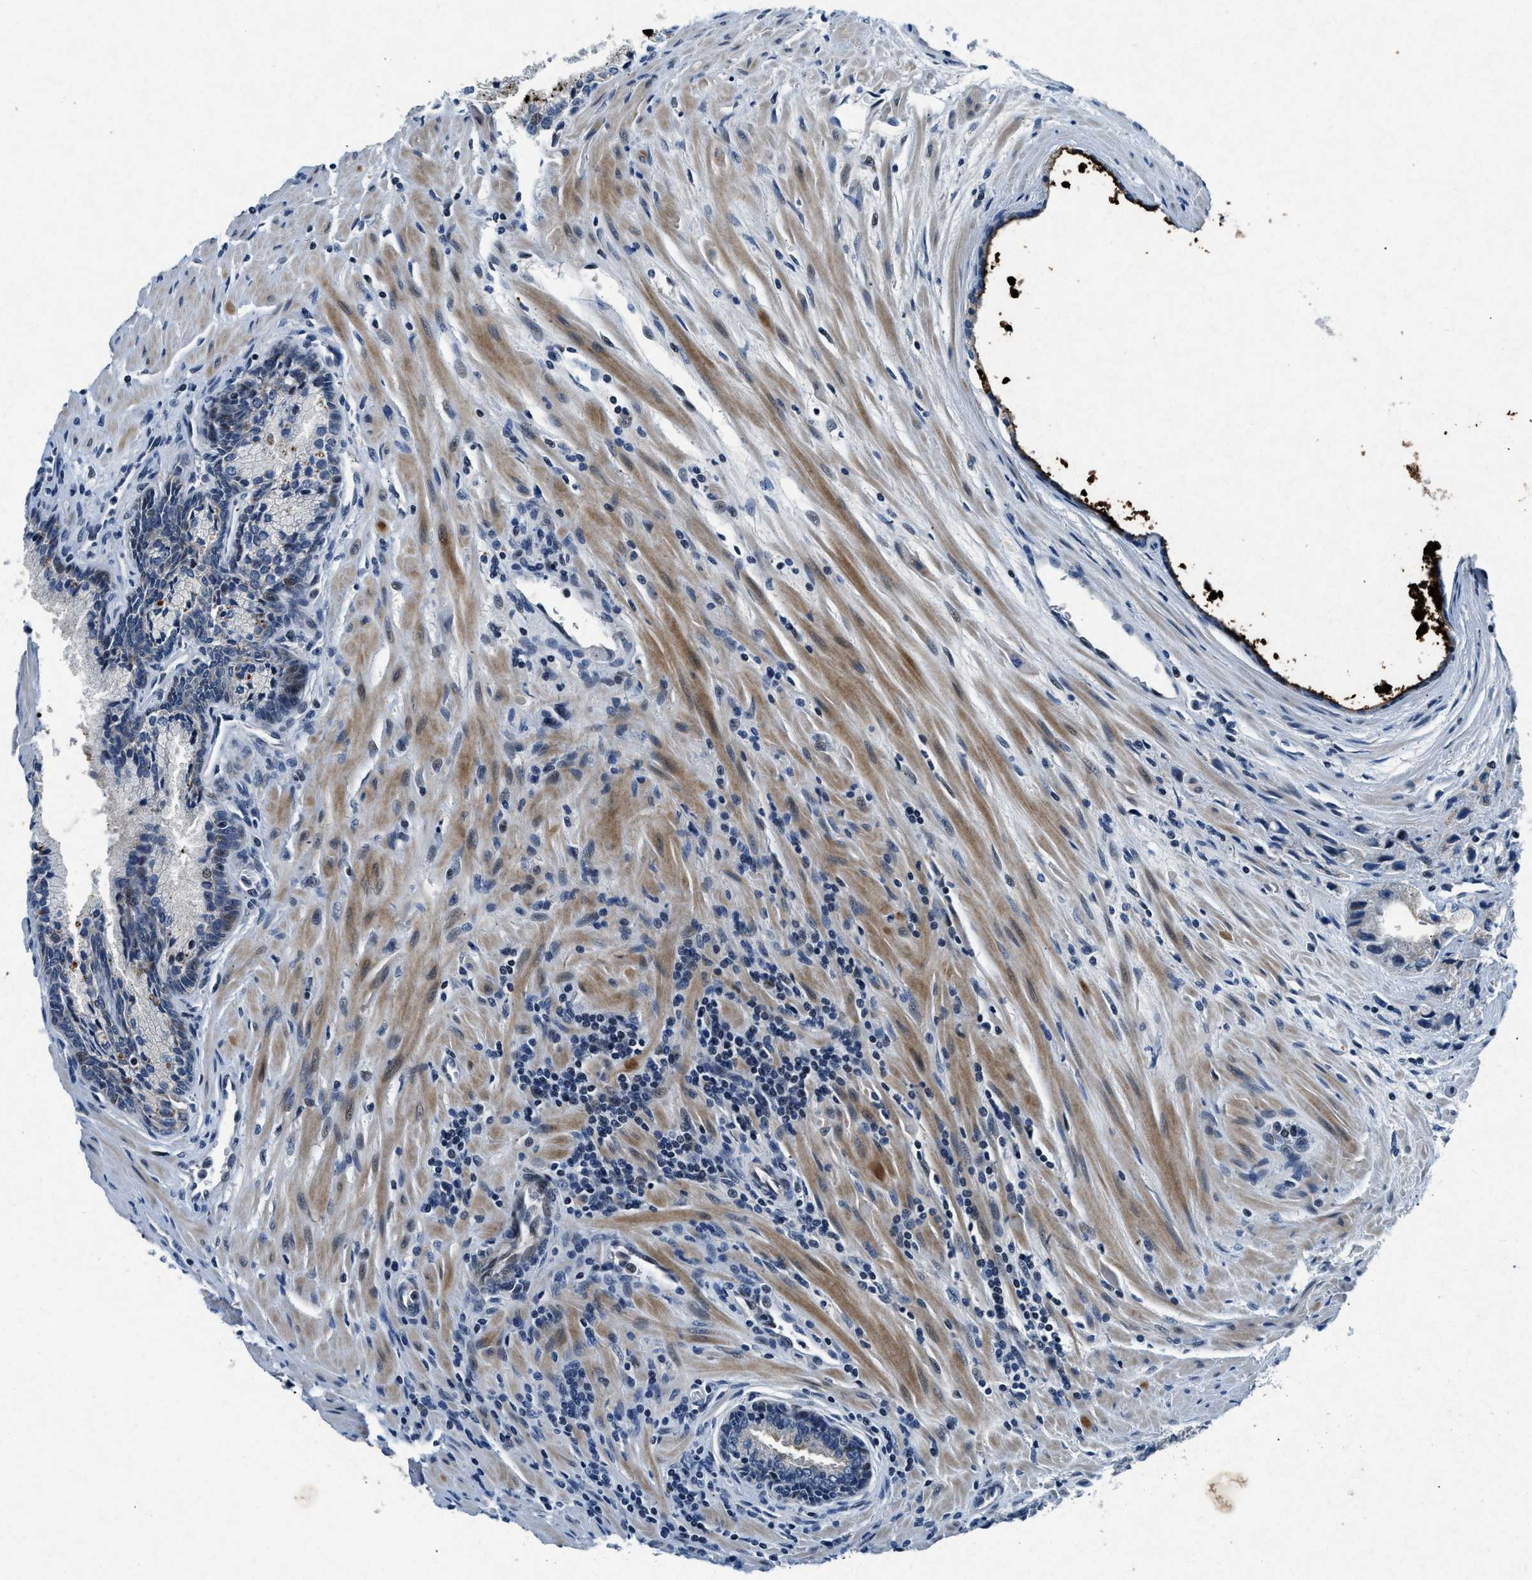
{"staining": {"intensity": "moderate", "quantity": "<25%", "location": "cytoplasmic/membranous"}, "tissue": "prostate cancer", "cell_type": "Tumor cells", "image_type": "cancer", "snomed": [{"axis": "morphology", "description": "Adenocarcinoma, High grade"}, {"axis": "topography", "description": "Prostate"}], "caption": "The micrograph demonstrates immunohistochemical staining of prostate high-grade adenocarcinoma. There is moderate cytoplasmic/membranous staining is present in about <25% of tumor cells.", "gene": "PHLDA1", "patient": {"sex": "male", "age": 58}}